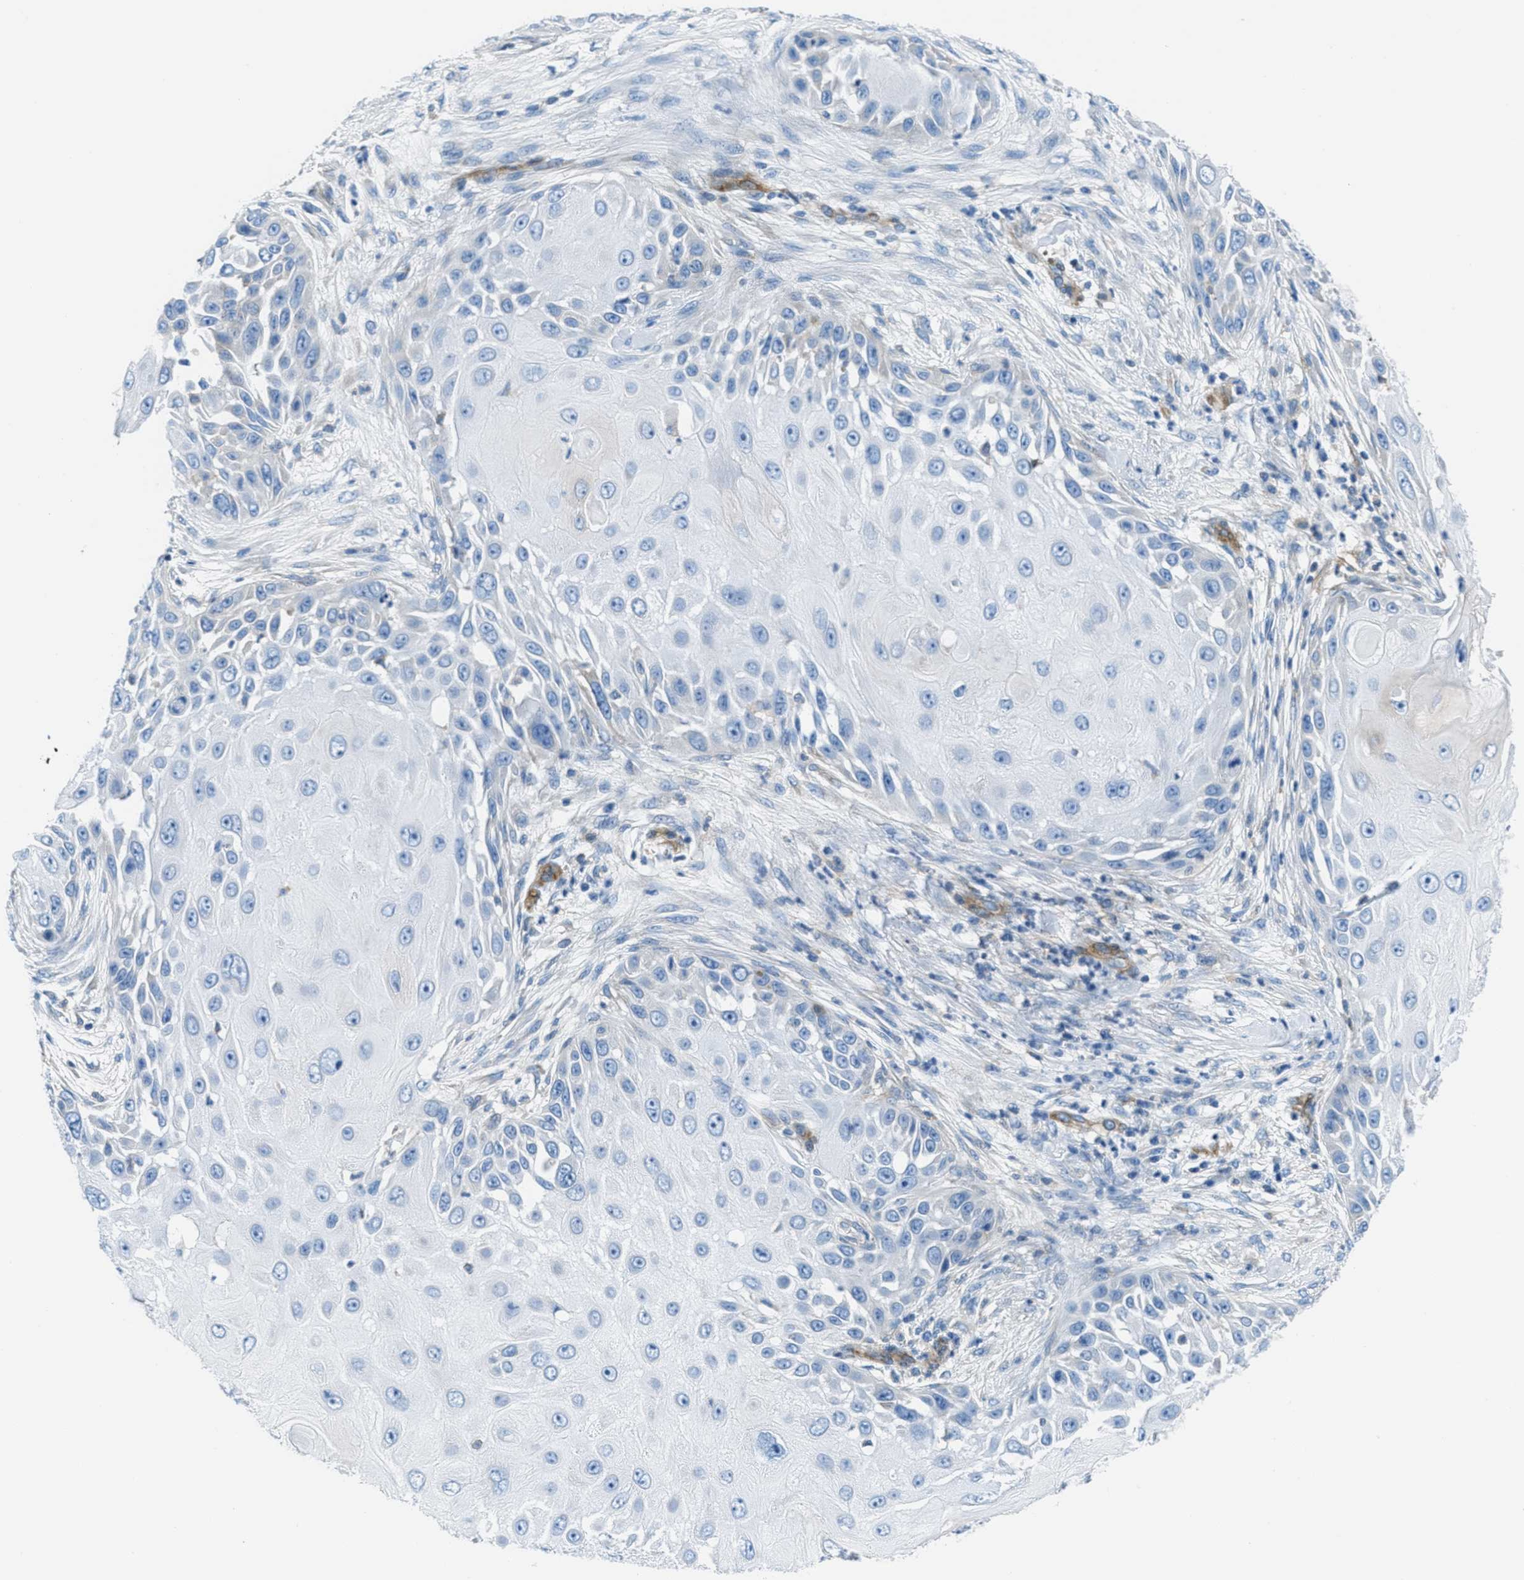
{"staining": {"intensity": "negative", "quantity": "none", "location": "none"}, "tissue": "skin cancer", "cell_type": "Tumor cells", "image_type": "cancer", "snomed": [{"axis": "morphology", "description": "Squamous cell carcinoma, NOS"}, {"axis": "topography", "description": "Skin"}], "caption": "Immunohistochemical staining of skin cancer (squamous cell carcinoma) demonstrates no significant expression in tumor cells.", "gene": "MAPRE2", "patient": {"sex": "female", "age": 44}}